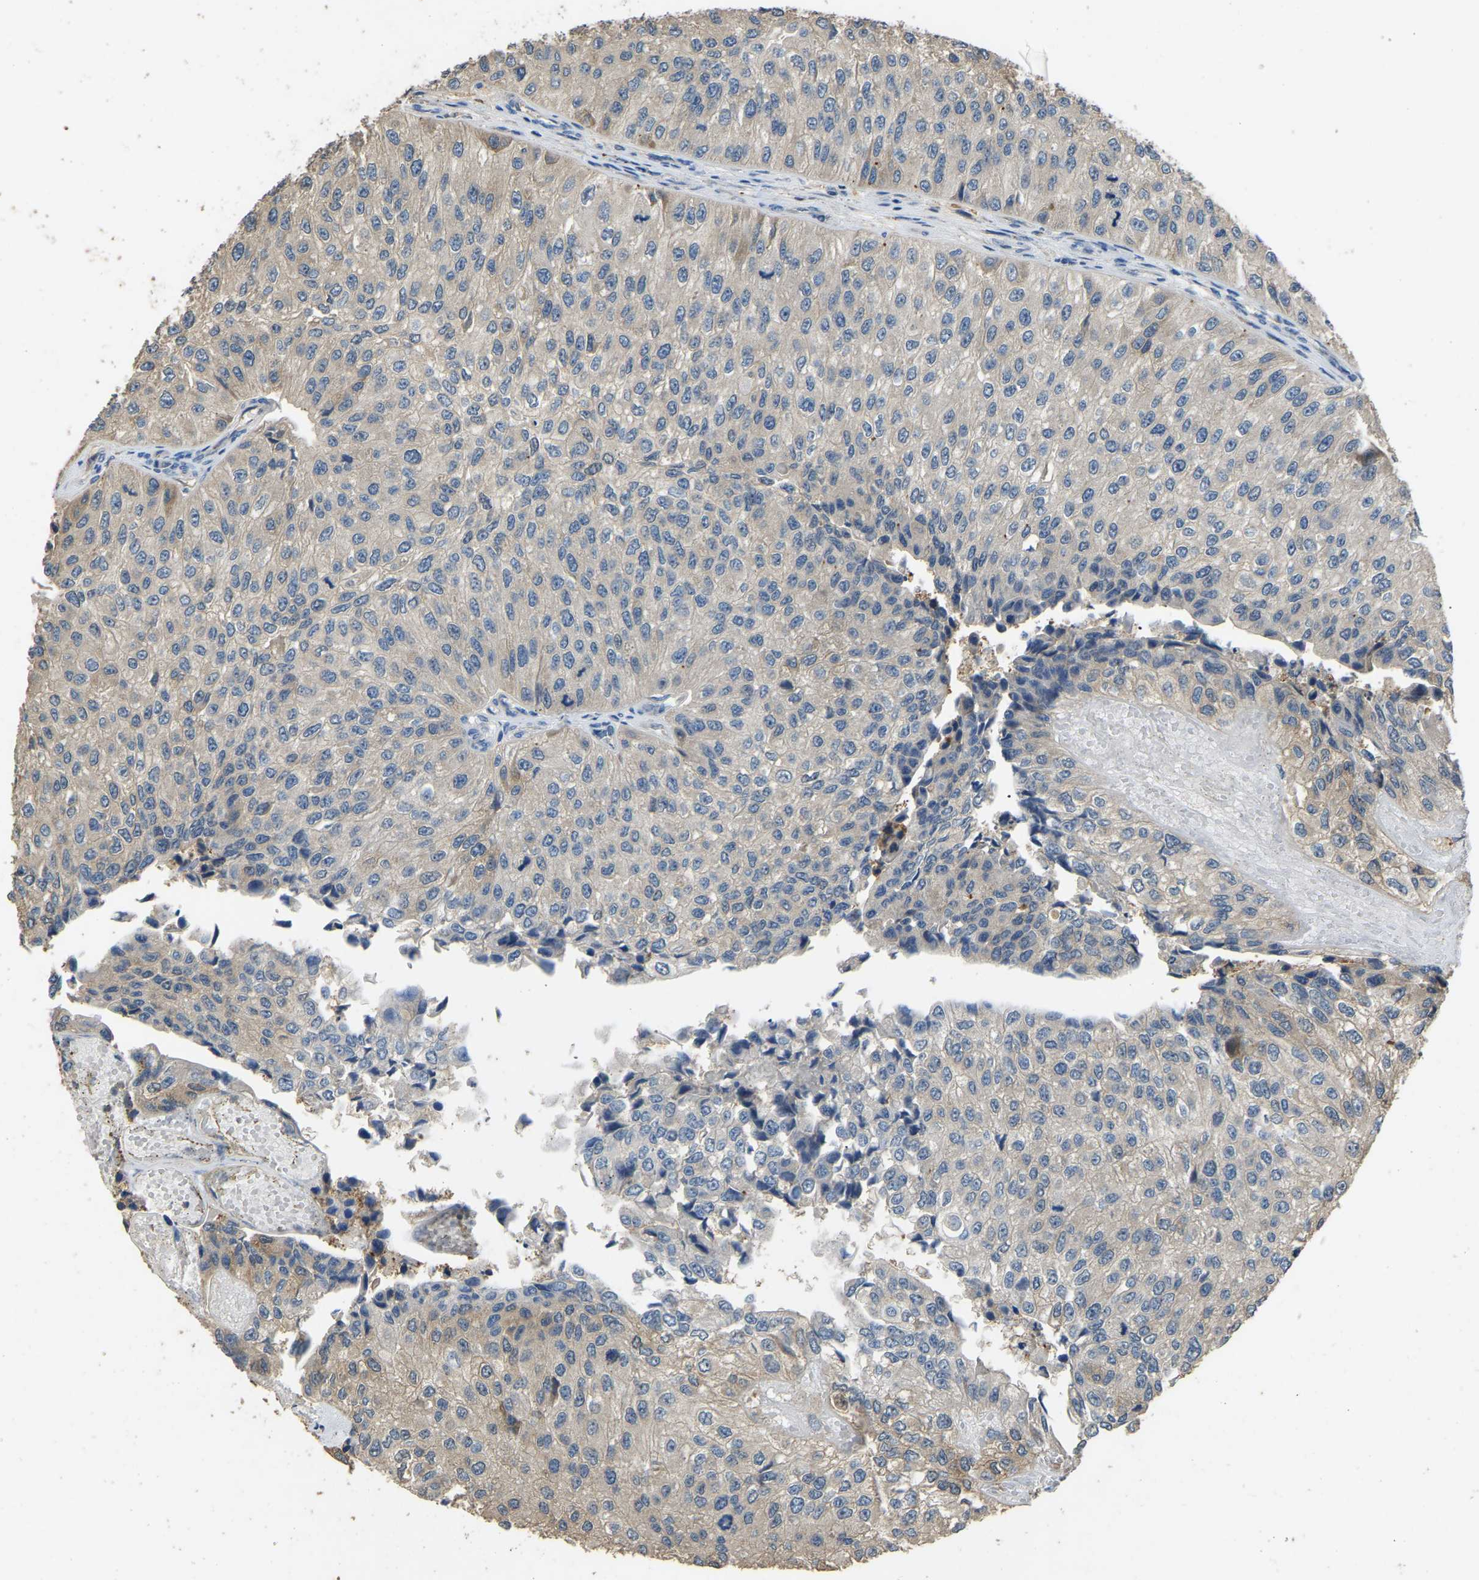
{"staining": {"intensity": "weak", "quantity": "<25%", "location": "cytoplasmic/membranous"}, "tissue": "urothelial cancer", "cell_type": "Tumor cells", "image_type": "cancer", "snomed": [{"axis": "morphology", "description": "Urothelial carcinoma, High grade"}, {"axis": "topography", "description": "Kidney"}, {"axis": "topography", "description": "Urinary bladder"}], "caption": "Tumor cells show no significant expression in urothelial carcinoma (high-grade). (Stains: DAB (3,3'-diaminobenzidine) immunohistochemistry with hematoxylin counter stain, Microscopy: brightfield microscopy at high magnification).", "gene": "TUFM", "patient": {"sex": "male", "age": 77}}